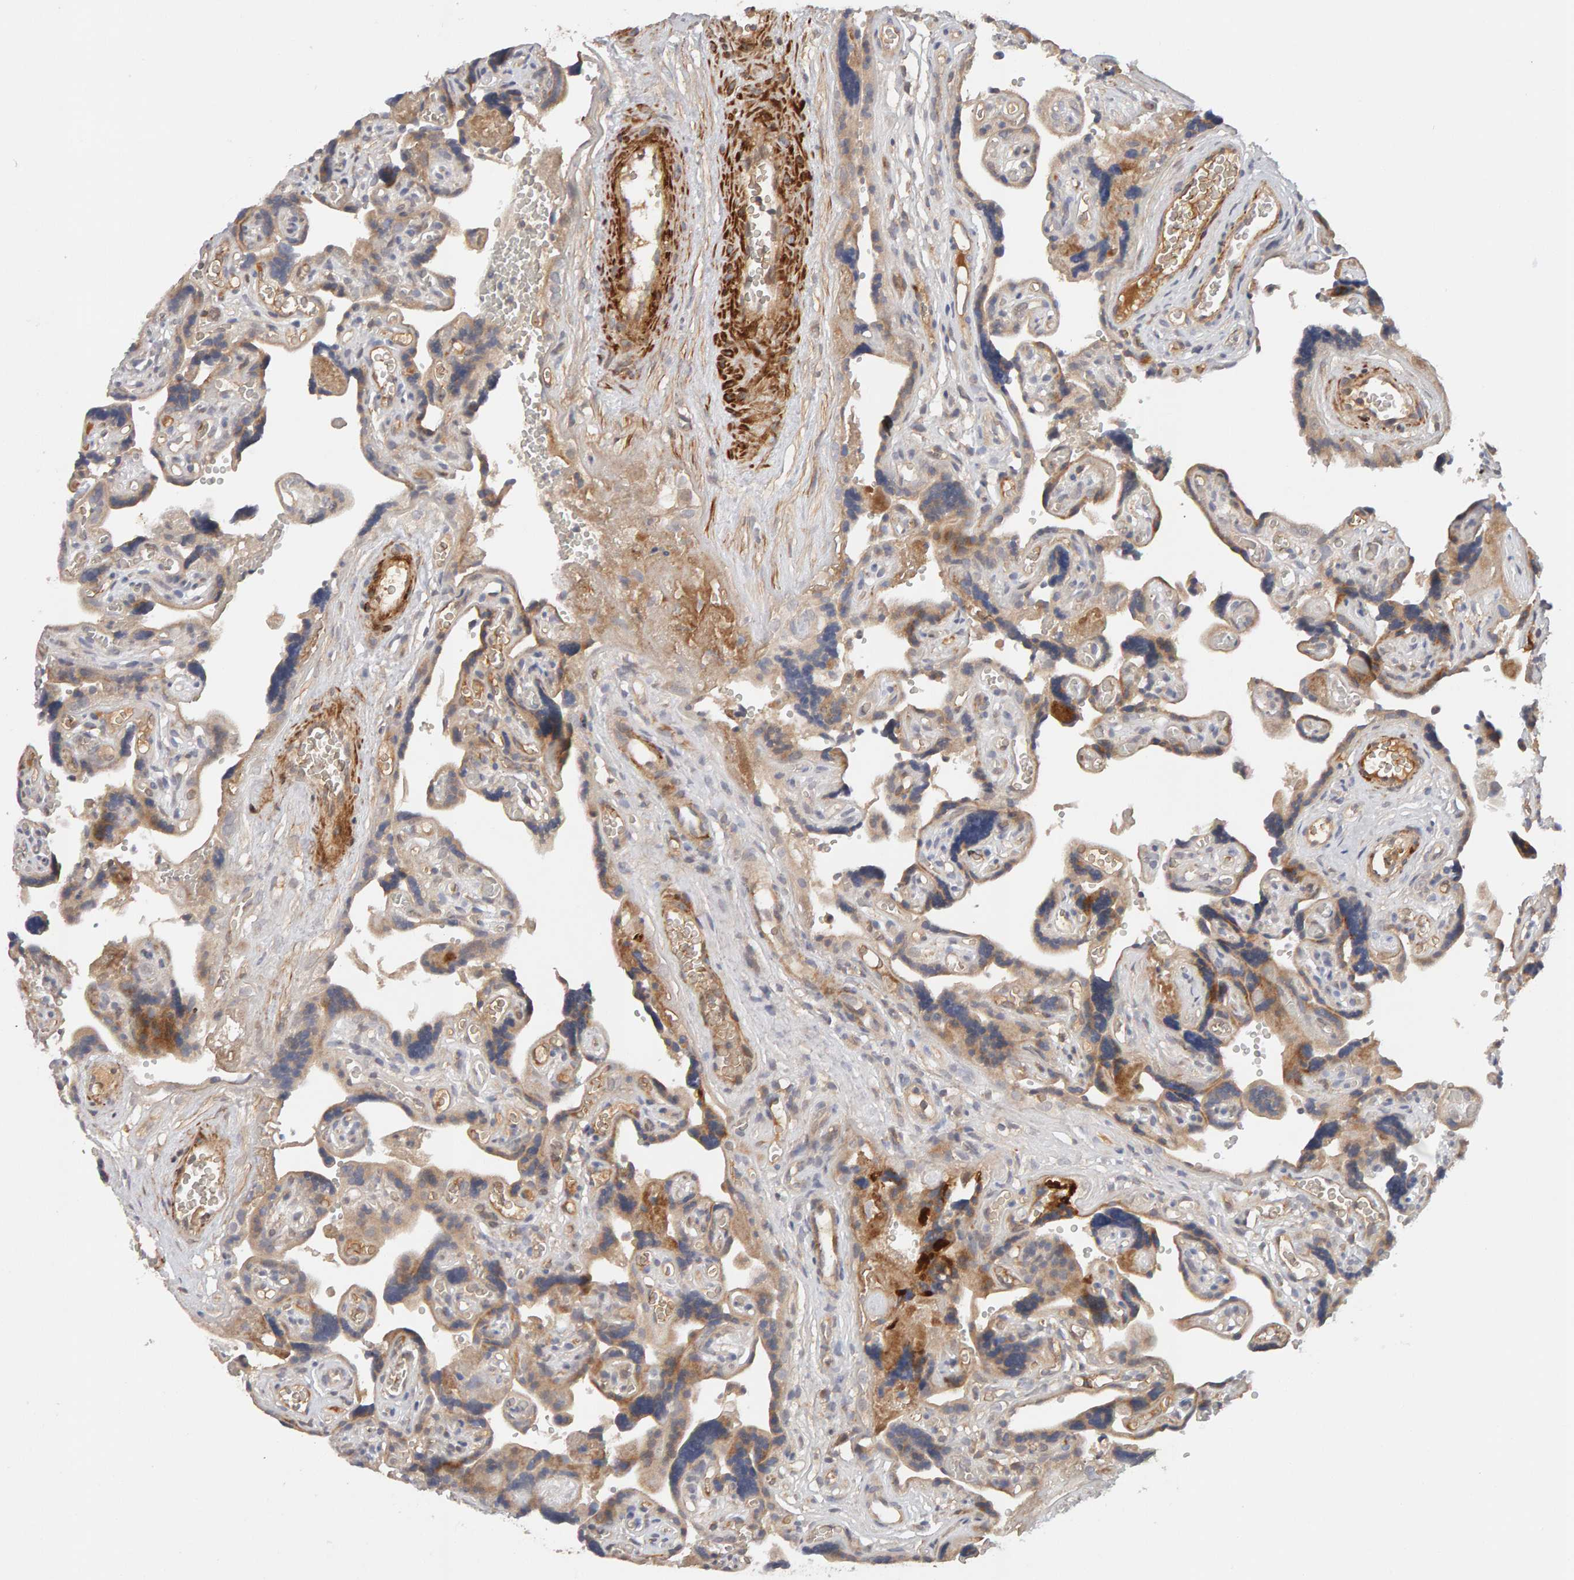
{"staining": {"intensity": "moderate", "quantity": "25%-75%", "location": "cytoplasmic/membranous"}, "tissue": "placenta", "cell_type": "Trophoblastic cells", "image_type": "normal", "snomed": [{"axis": "morphology", "description": "Normal tissue, NOS"}, {"axis": "topography", "description": "Placenta"}], "caption": "Immunohistochemistry (IHC) (DAB) staining of normal placenta shows moderate cytoplasmic/membranous protein staining in approximately 25%-75% of trophoblastic cells.", "gene": "NUDCD1", "patient": {"sex": "female", "age": 30}}